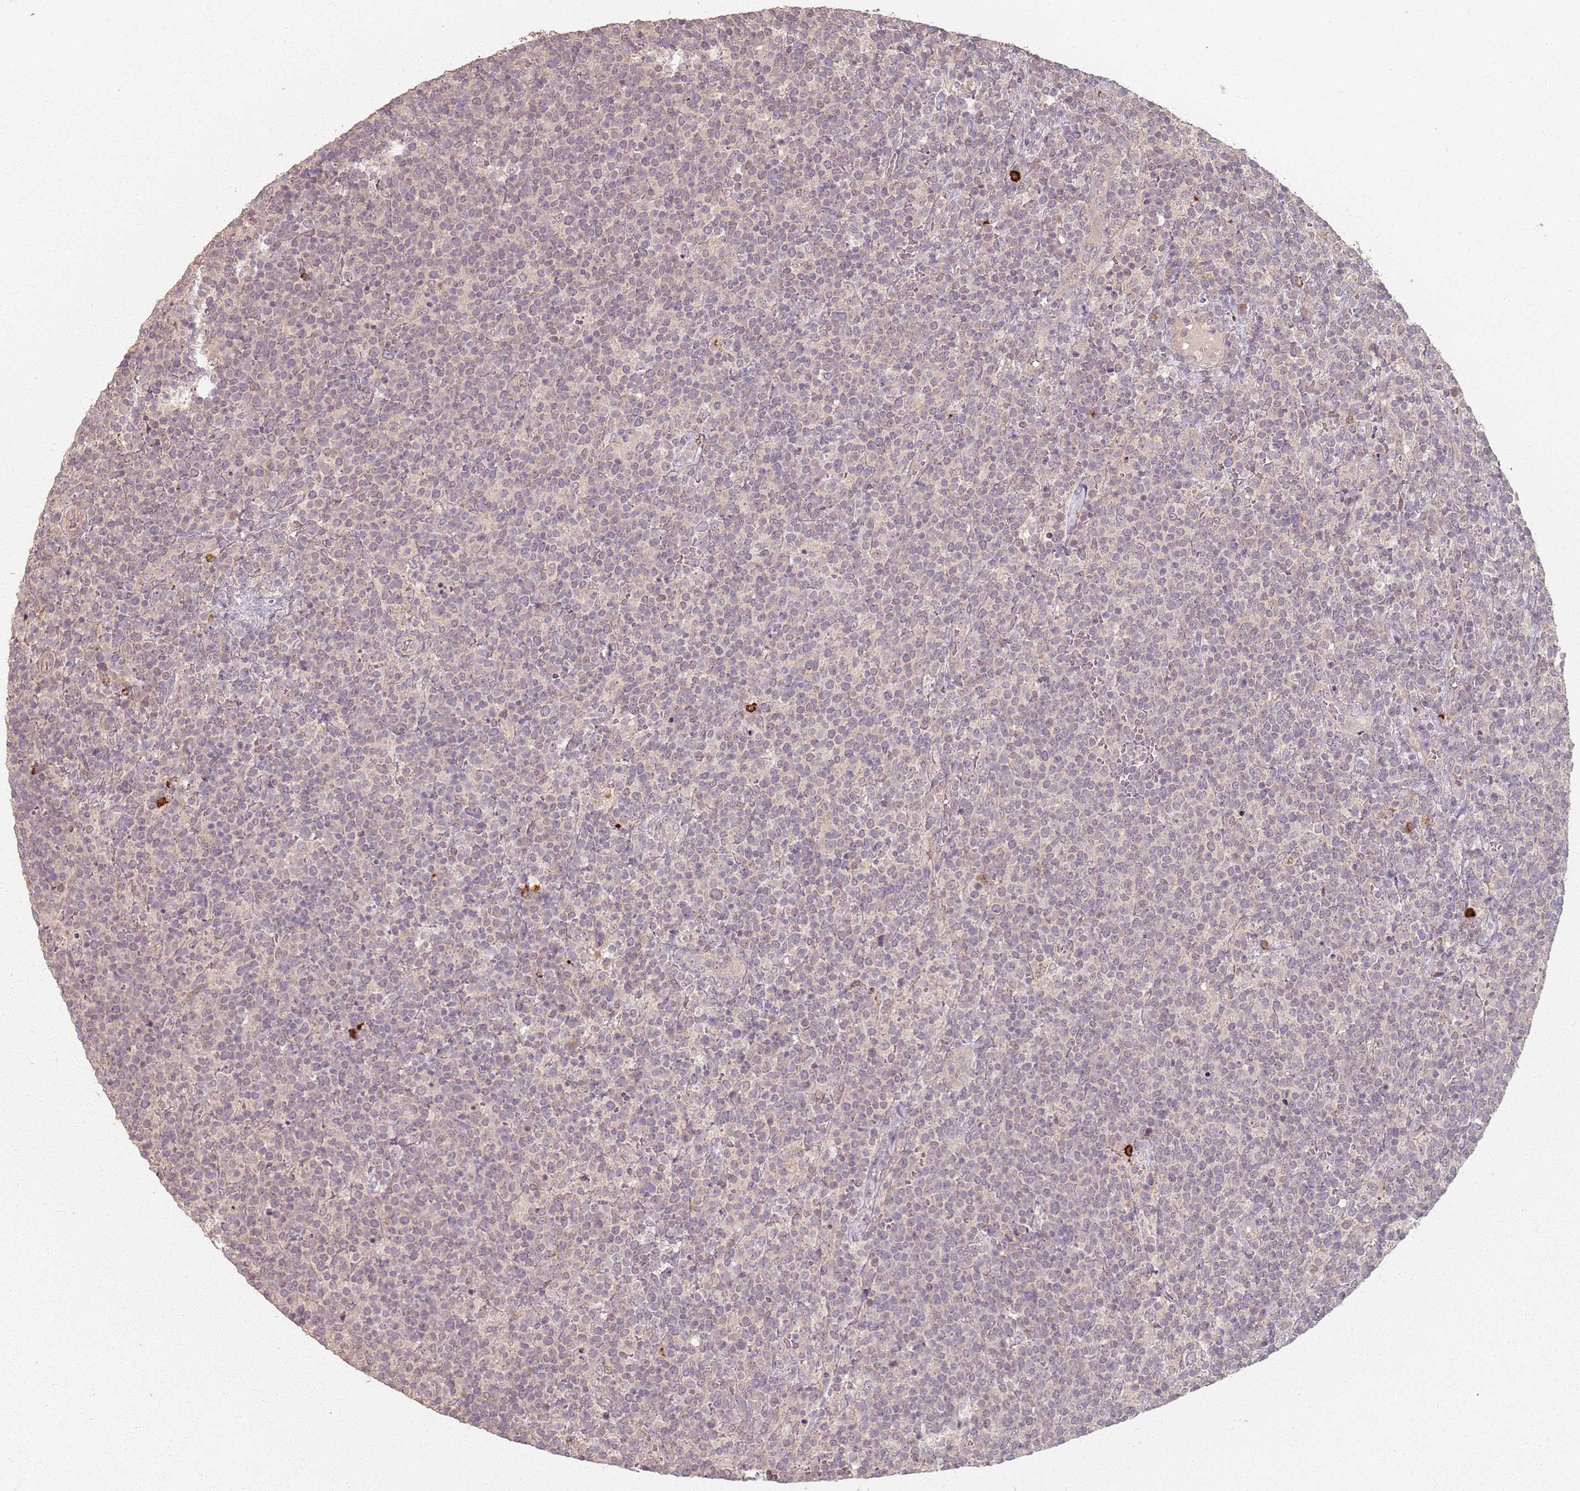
{"staining": {"intensity": "negative", "quantity": "none", "location": "none"}, "tissue": "lymphoma", "cell_type": "Tumor cells", "image_type": "cancer", "snomed": [{"axis": "morphology", "description": "Malignant lymphoma, non-Hodgkin's type, High grade"}, {"axis": "topography", "description": "Lymph node"}], "caption": "Lymphoma was stained to show a protein in brown. There is no significant staining in tumor cells.", "gene": "CCDC168", "patient": {"sex": "male", "age": 61}}